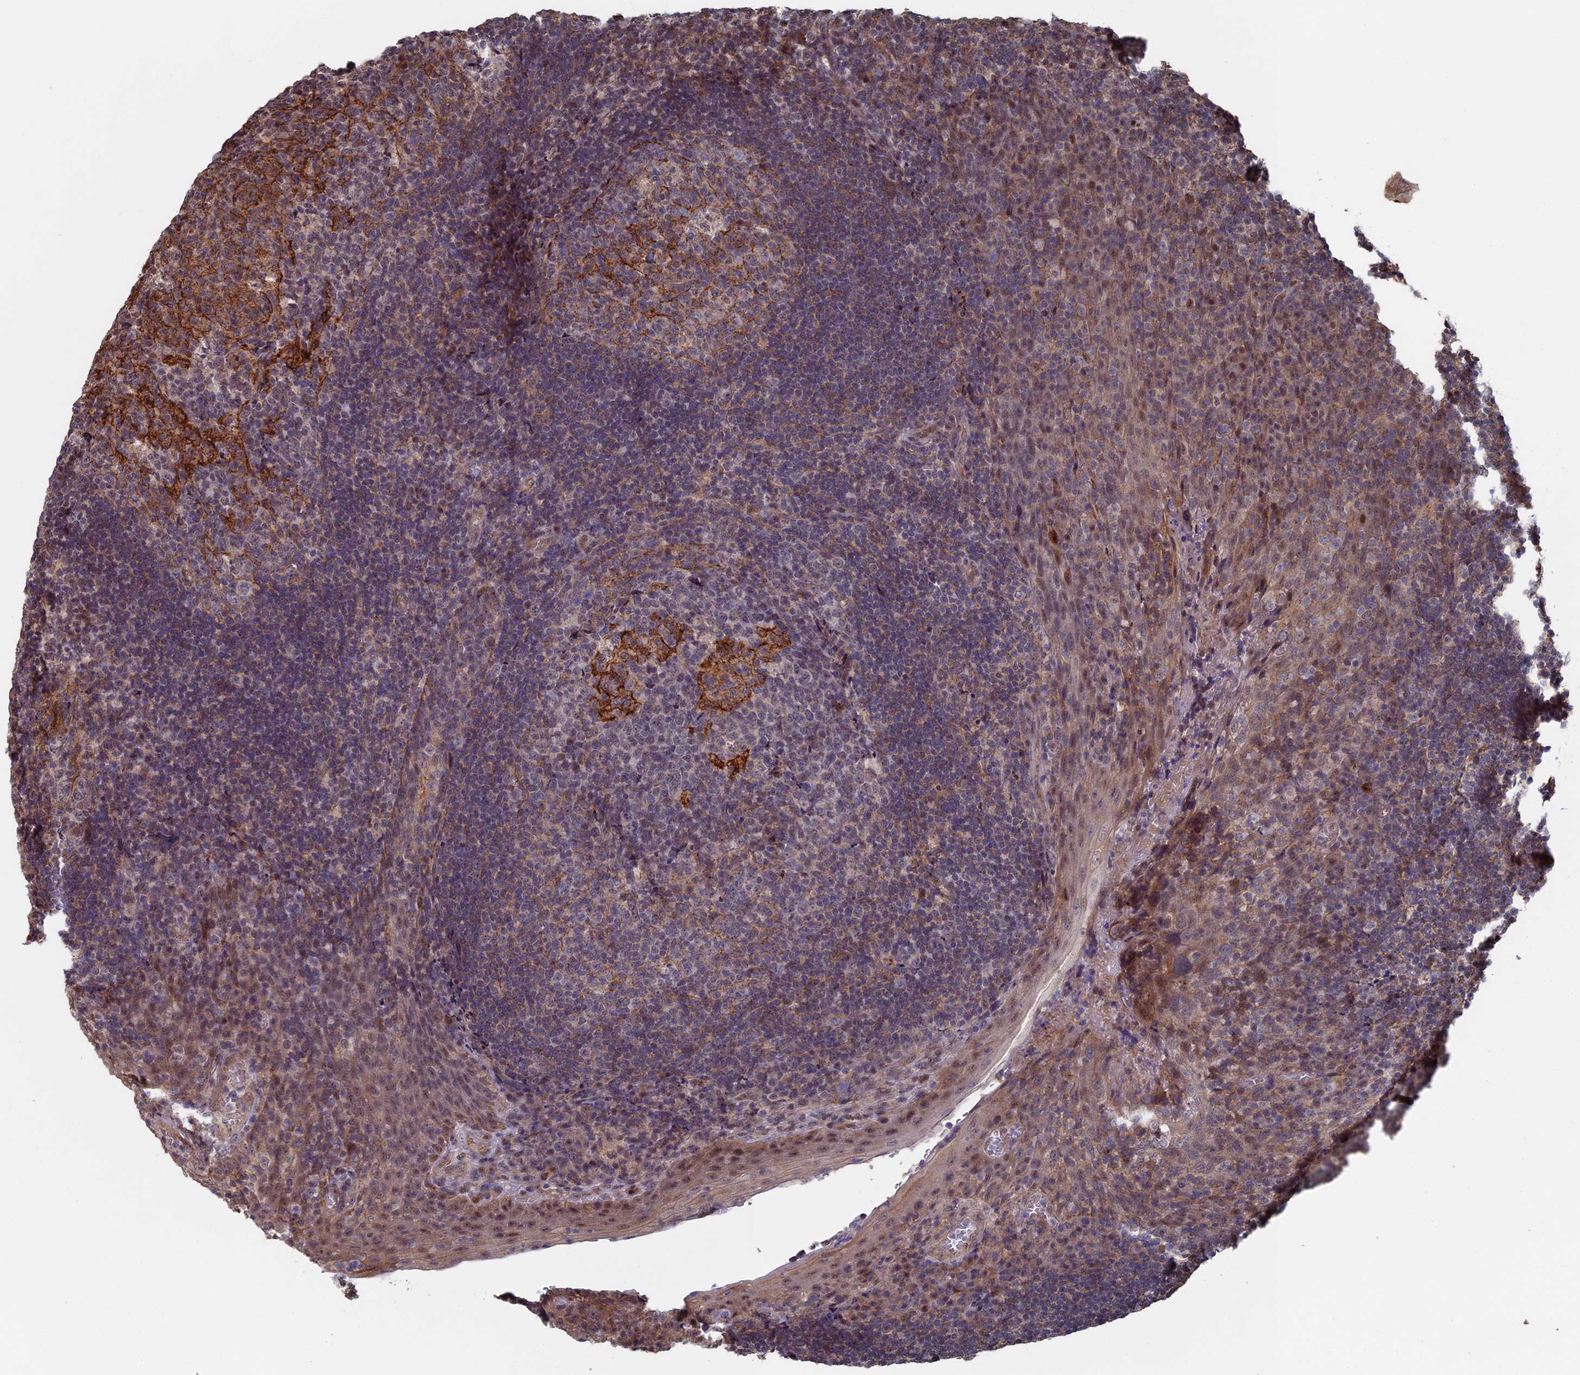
{"staining": {"intensity": "weak", "quantity": "25%-75%", "location": "cytoplasmic/membranous"}, "tissue": "tonsil", "cell_type": "Germinal center cells", "image_type": "normal", "snomed": [{"axis": "morphology", "description": "Normal tissue, NOS"}, {"axis": "topography", "description": "Tonsil"}], "caption": "Protein expression analysis of unremarkable tonsil exhibits weak cytoplasmic/membranous expression in approximately 25%-75% of germinal center cells.", "gene": "KIAA1328", "patient": {"sex": "male", "age": 17}}